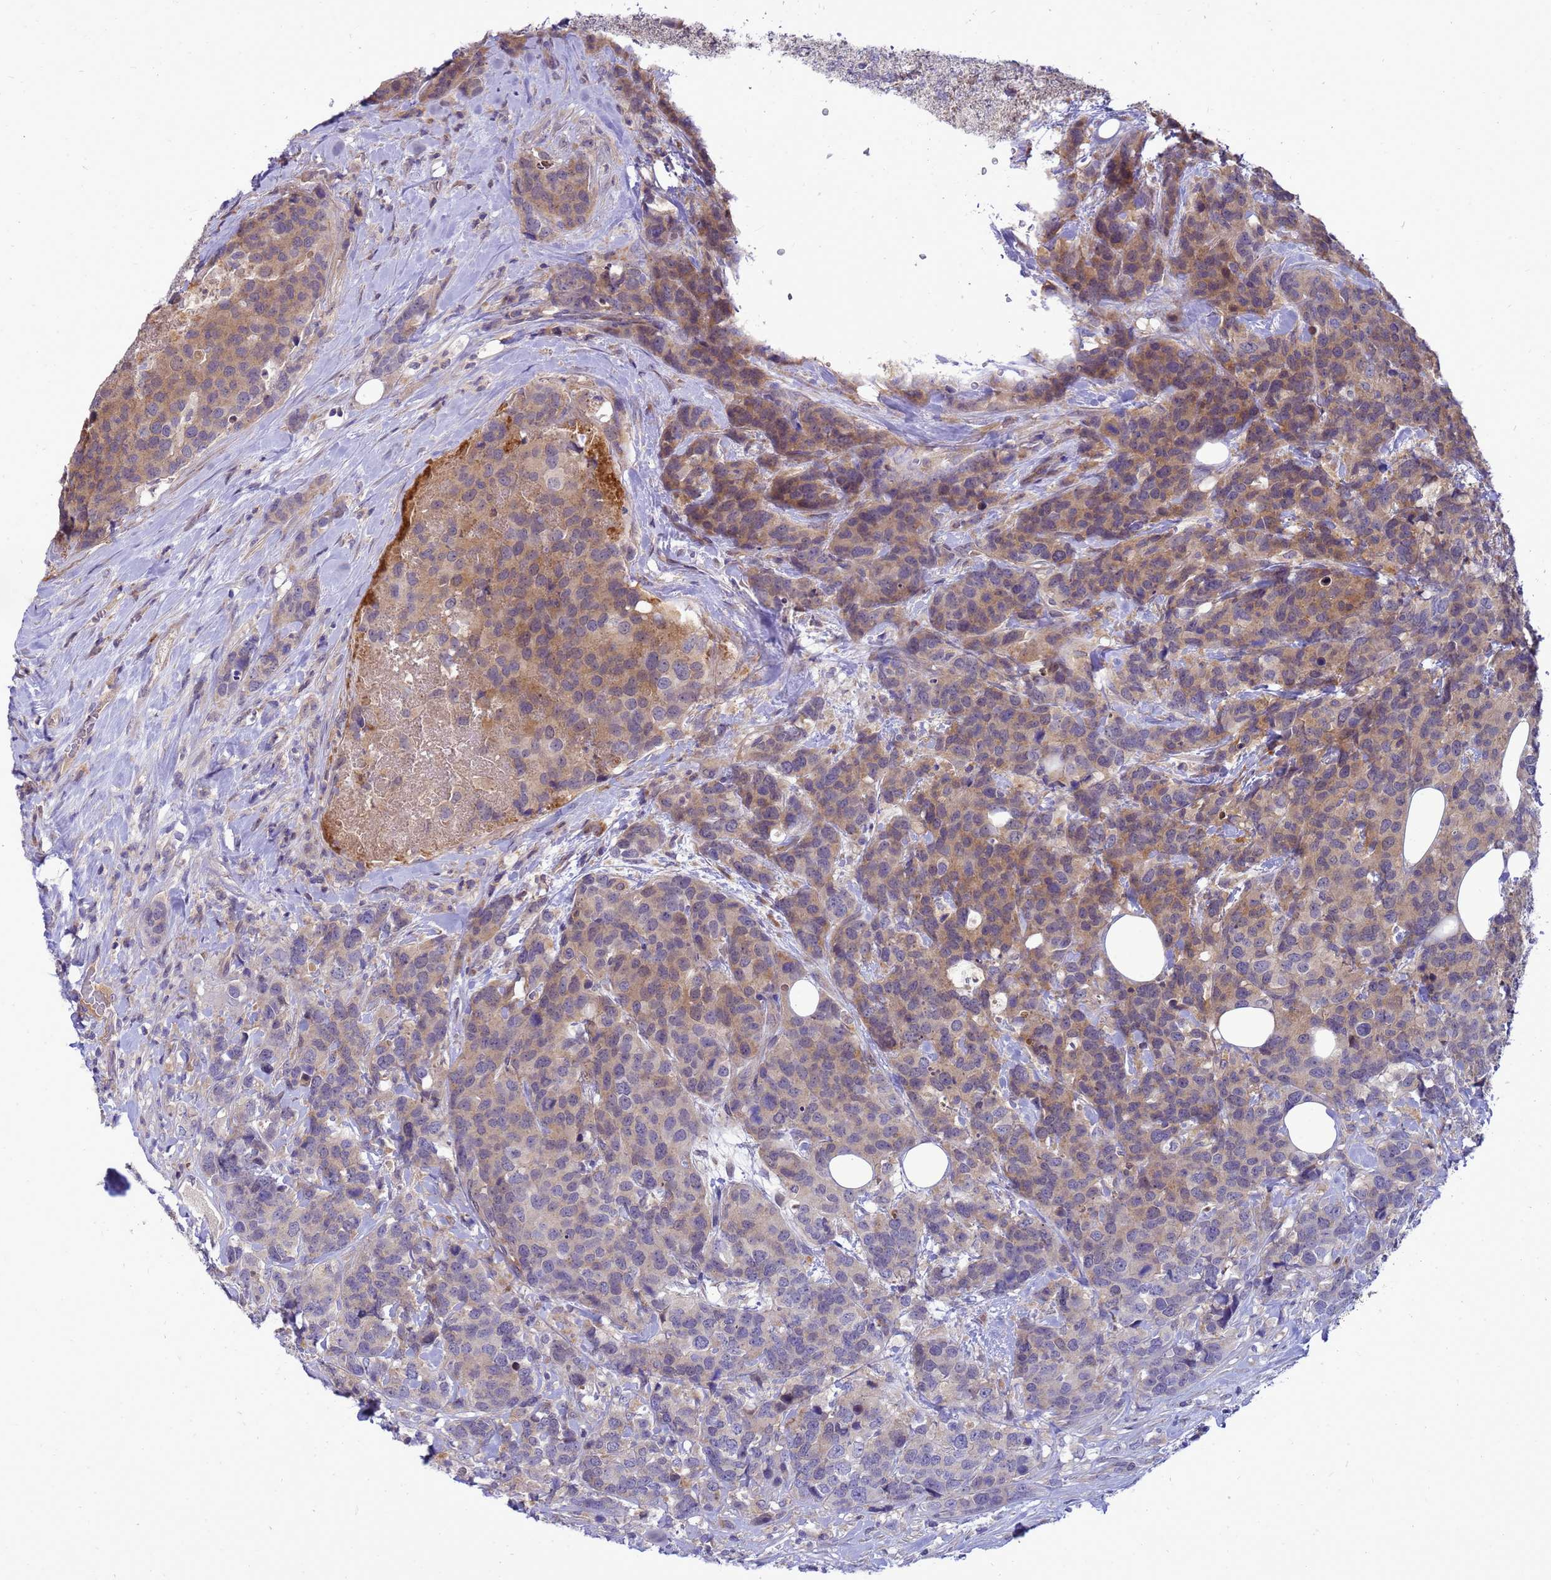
{"staining": {"intensity": "moderate", "quantity": "<25%", "location": "cytoplasmic/membranous"}, "tissue": "breast cancer", "cell_type": "Tumor cells", "image_type": "cancer", "snomed": [{"axis": "morphology", "description": "Lobular carcinoma"}, {"axis": "topography", "description": "Breast"}], "caption": "Immunohistochemistry staining of breast lobular carcinoma, which shows low levels of moderate cytoplasmic/membranous expression in about <25% of tumor cells indicating moderate cytoplasmic/membranous protein staining. The staining was performed using DAB (brown) for protein detection and nuclei were counterstained in hematoxylin (blue).", "gene": "ENOPH1", "patient": {"sex": "female", "age": 59}}